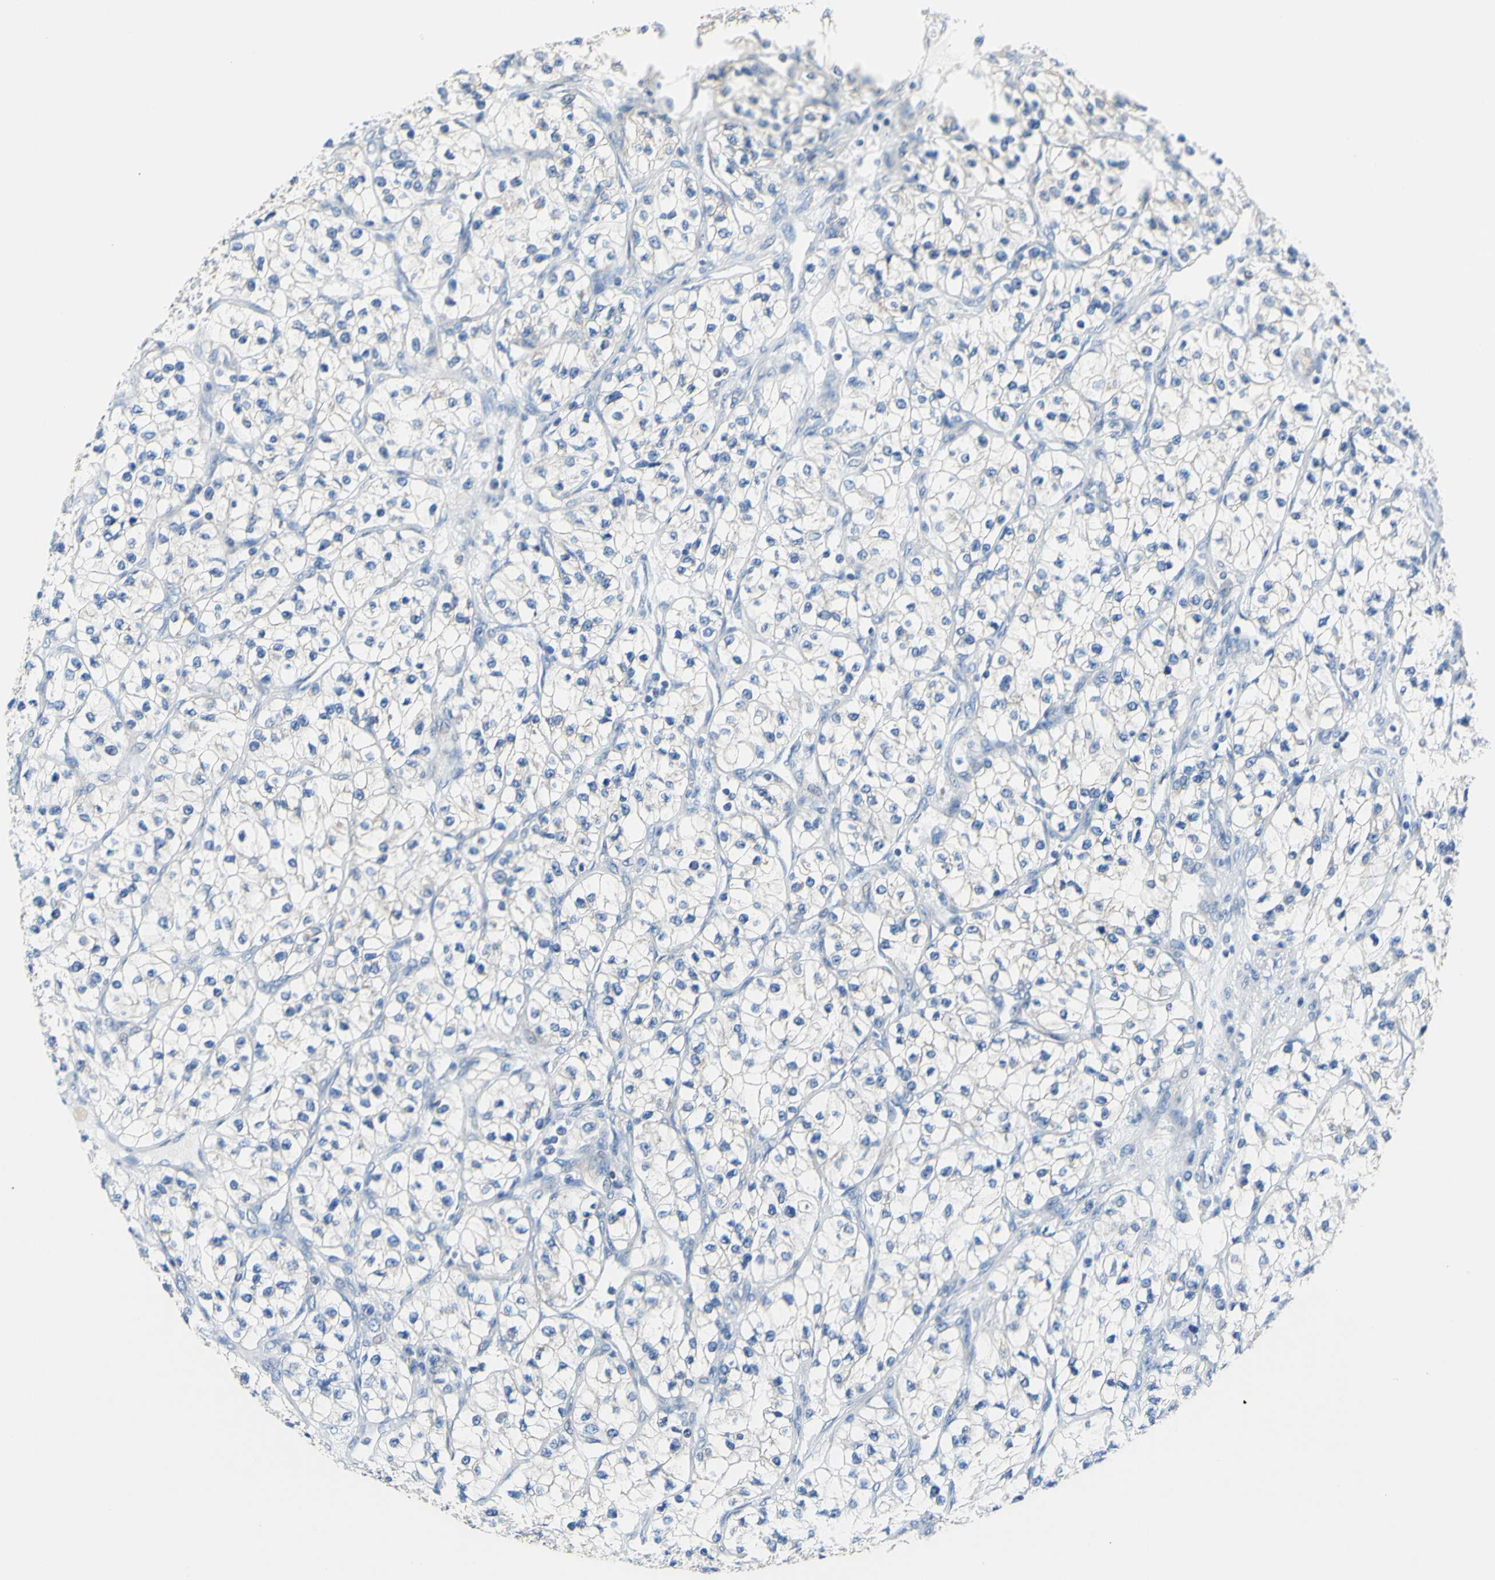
{"staining": {"intensity": "negative", "quantity": "none", "location": "none"}, "tissue": "renal cancer", "cell_type": "Tumor cells", "image_type": "cancer", "snomed": [{"axis": "morphology", "description": "Adenocarcinoma, NOS"}, {"axis": "topography", "description": "Kidney"}], "caption": "DAB immunohistochemical staining of renal cancer (adenocarcinoma) demonstrates no significant staining in tumor cells.", "gene": "RETREG2", "patient": {"sex": "female", "age": 57}}